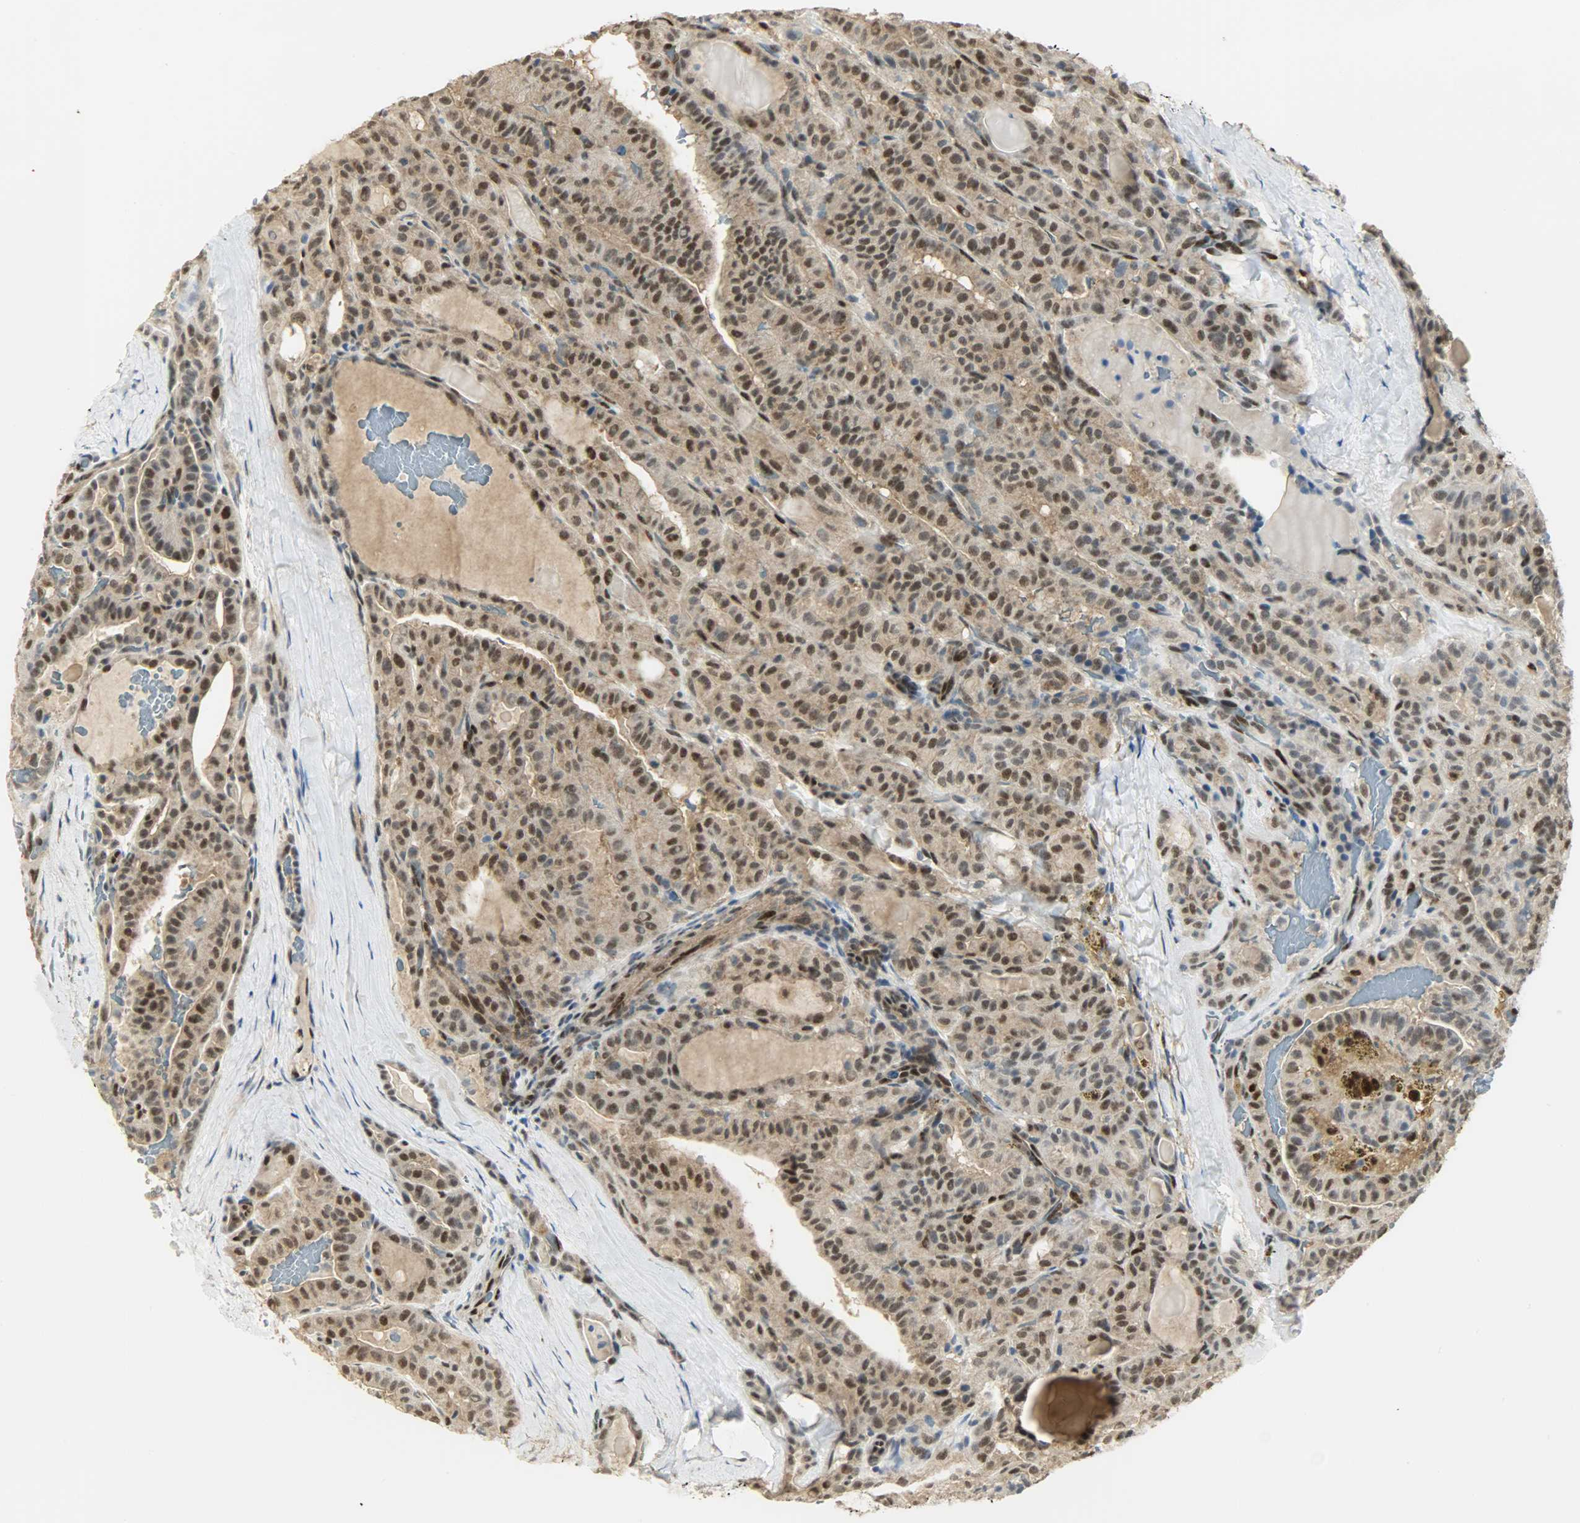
{"staining": {"intensity": "moderate", "quantity": "25%-75%", "location": "cytoplasmic/membranous,nuclear"}, "tissue": "thyroid cancer", "cell_type": "Tumor cells", "image_type": "cancer", "snomed": [{"axis": "morphology", "description": "Papillary adenocarcinoma, NOS"}, {"axis": "topography", "description": "Thyroid gland"}], "caption": "Protein expression analysis of thyroid cancer shows moderate cytoplasmic/membranous and nuclear expression in approximately 25%-75% of tumor cells.", "gene": "NPEPL1", "patient": {"sex": "male", "age": 77}}